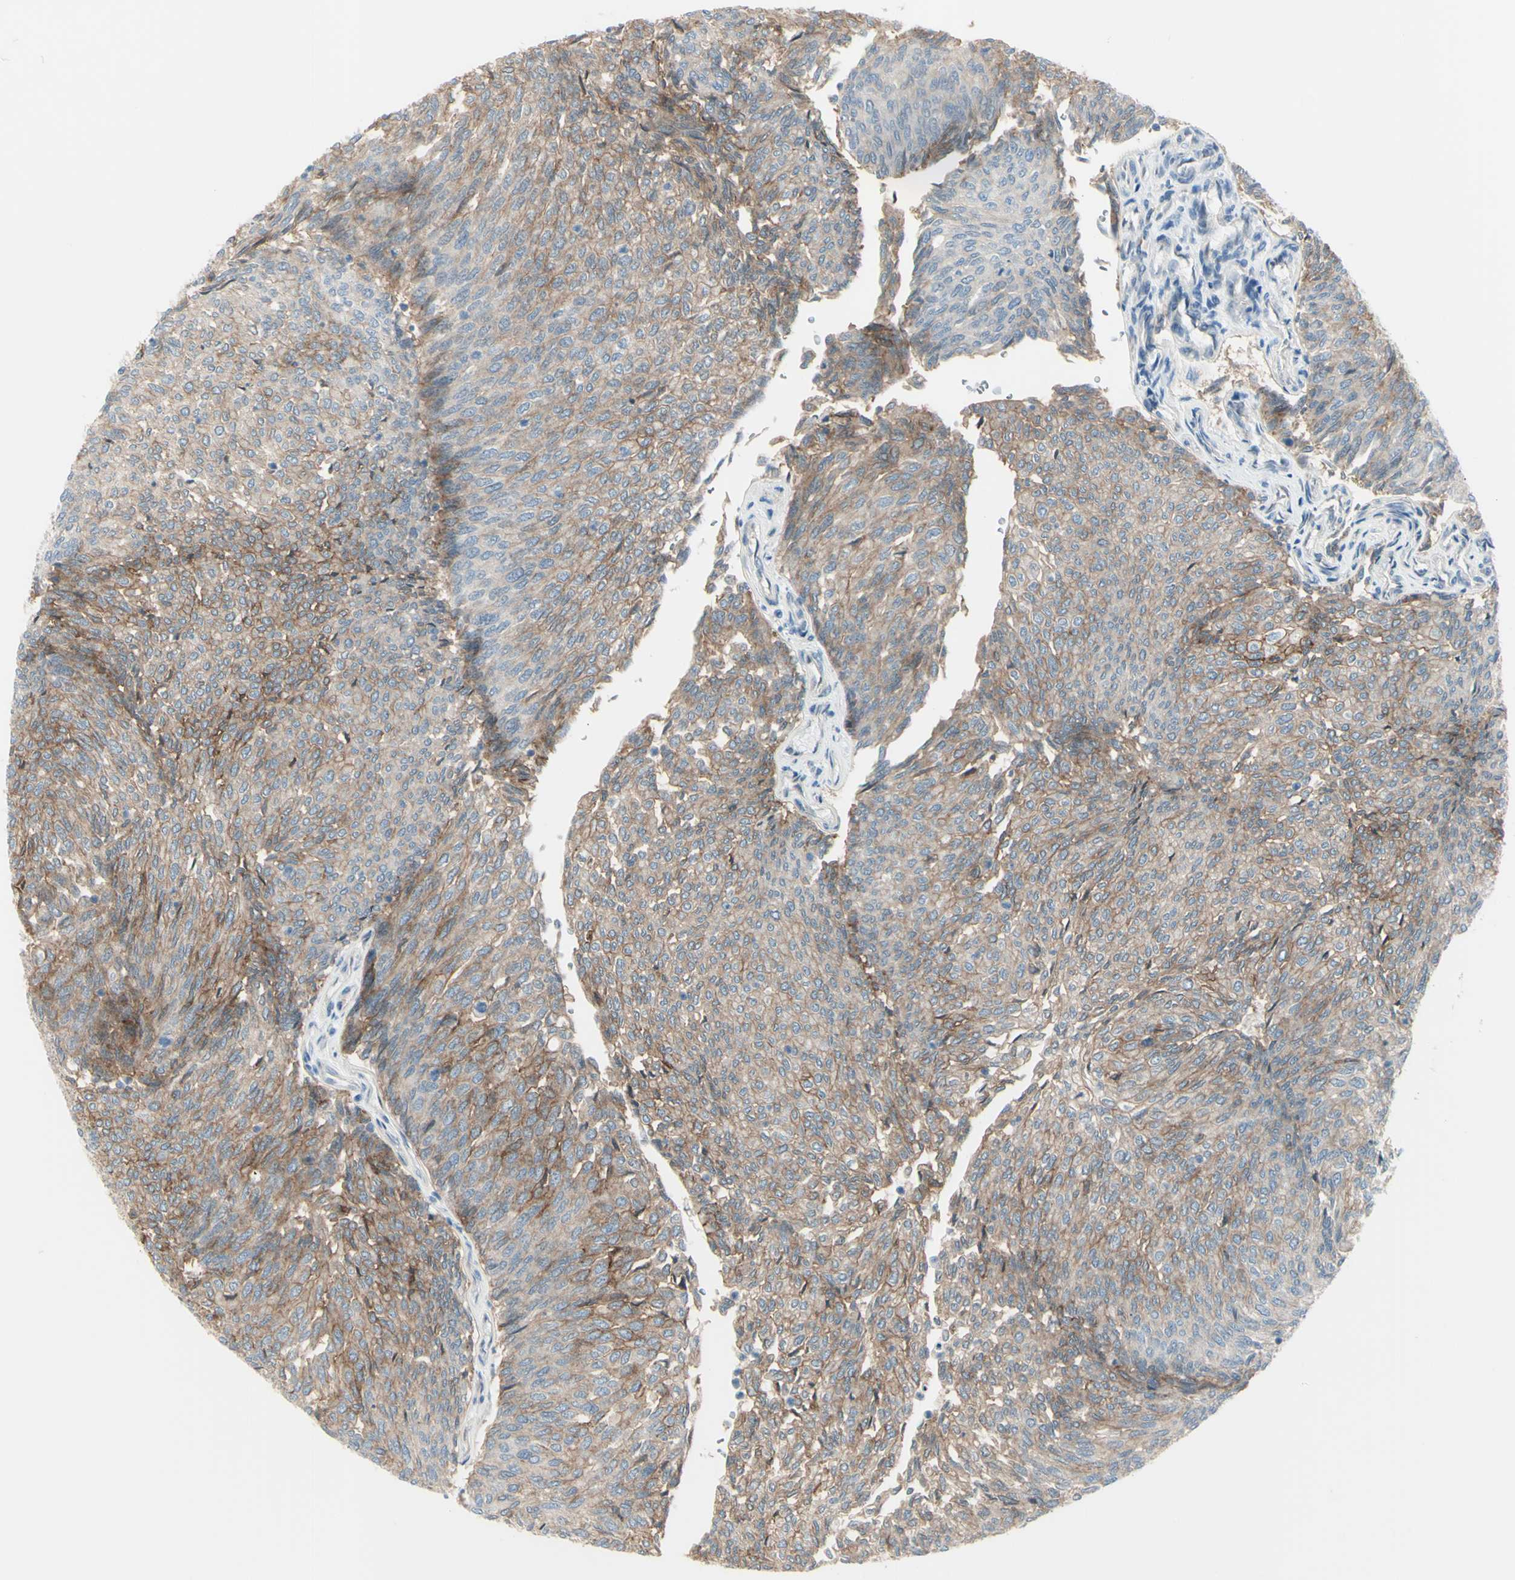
{"staining": {"intensity": "moderate", "quantity": ">75%", "location": "cytoplasmic/membranous"}, "tissue": "urothelial cancer", "cell_type": "Tumor cells", "image_type": "cancer", "snomed": [{"axis": "morphology", "description": "Urothelial carcinoma, Low grade"}, {"axis": "topography", "description": "Urinary bladder"}], "caption": "Immunohistochemical staining of human low-grade urothelial carcinoma displays medium levels of moderate cytoplasmic/membranous protein positivity in approximately >75% of tumor cells.", "gene": "LRRK1", "patient": {"sex": "female", "age": 79}}